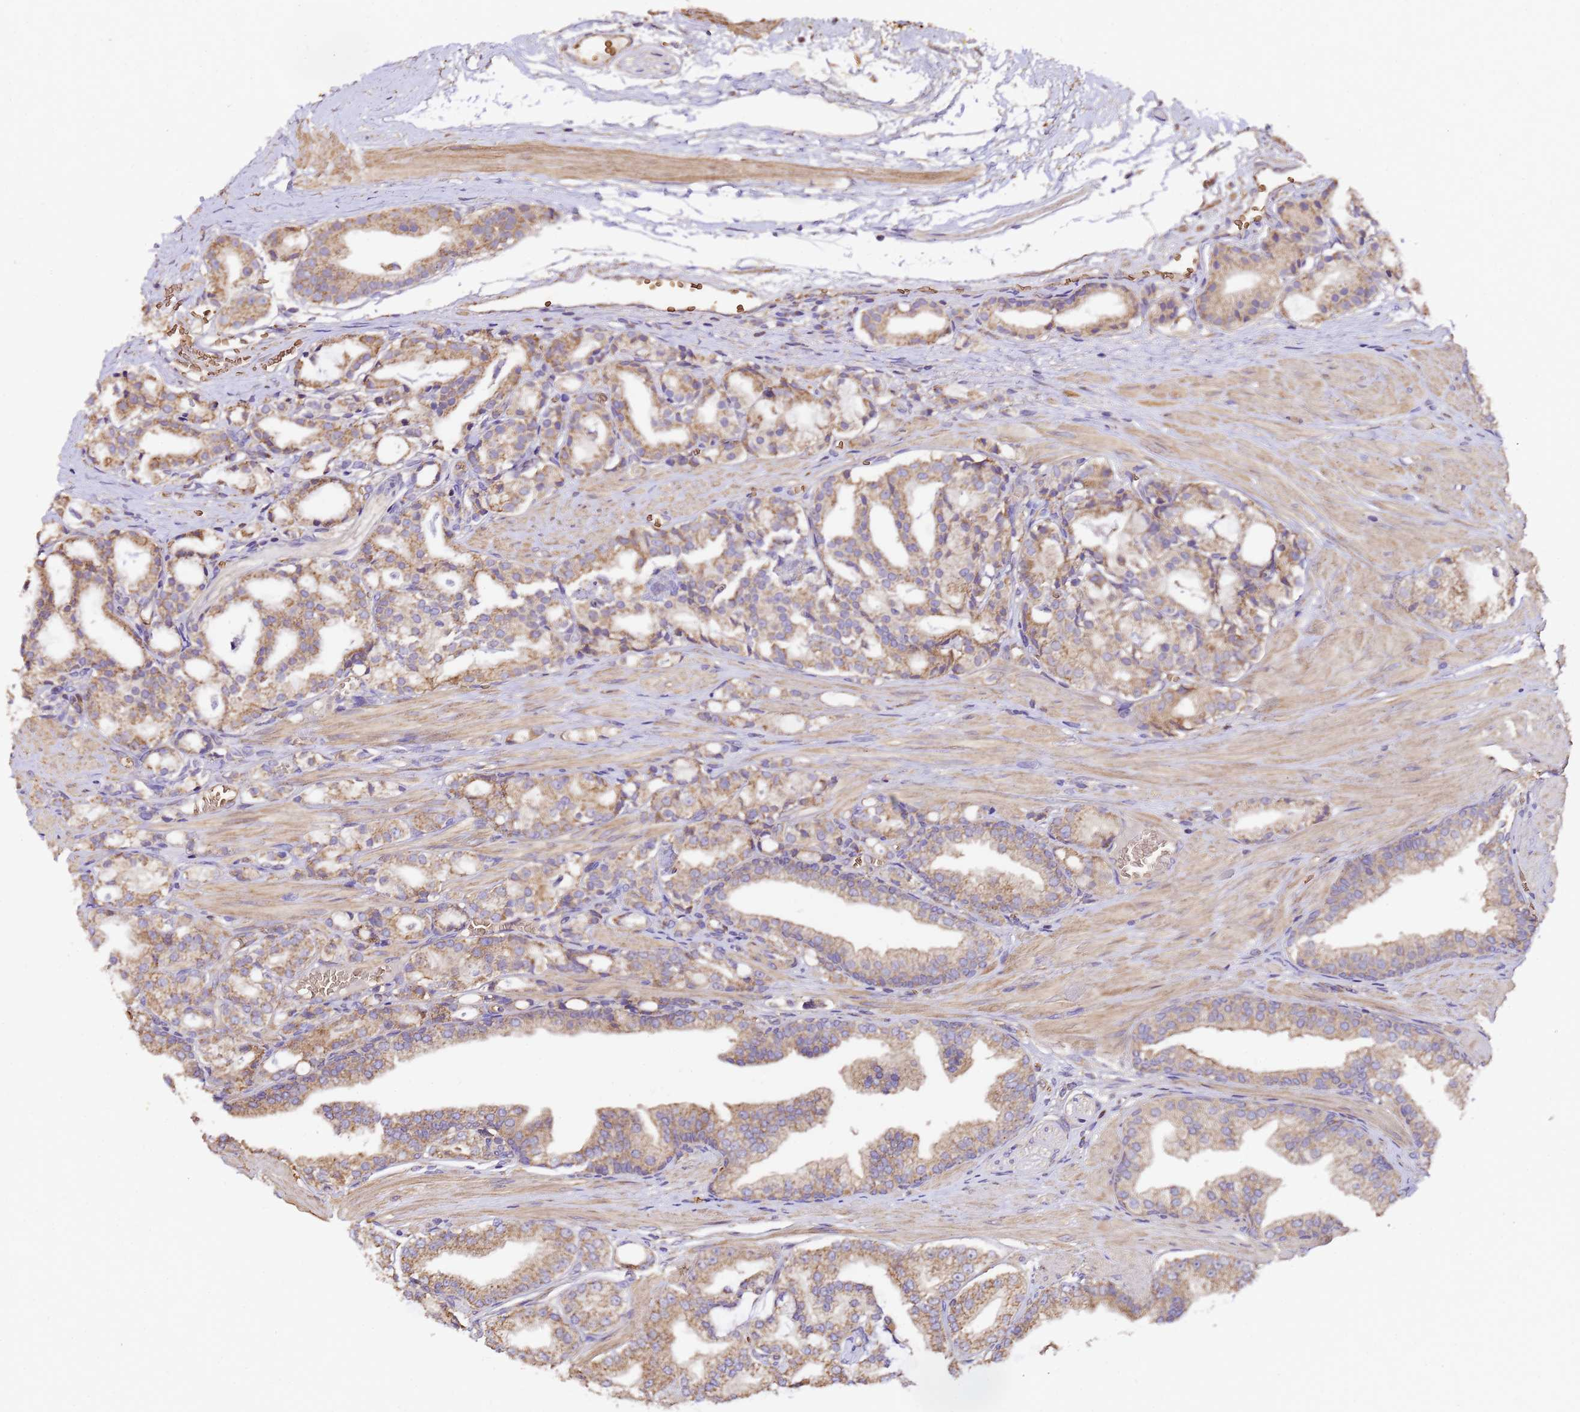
{"staining": {"intensity": "moderate", "quantity": ">75%", "location": "cytoplasmic/membranous"}, "tissue": "prostate cancer", "cell_type": "Tumor cells", "image_type": "cancer", "snomed": [{"axis": "morphology", "description": "Adenocarcinoma, High grade"}, {"axis": "topography", "description": "Prostate"}], "caption": "Prostate high-grade adenocarcinoma stained with a brown dye exhibits moderate cytoplasmic/membranous positive positivity in about >75% of tumor cells.", "gene": "LRRIQ1", "patient": {"sex": "male", "age": 71}}